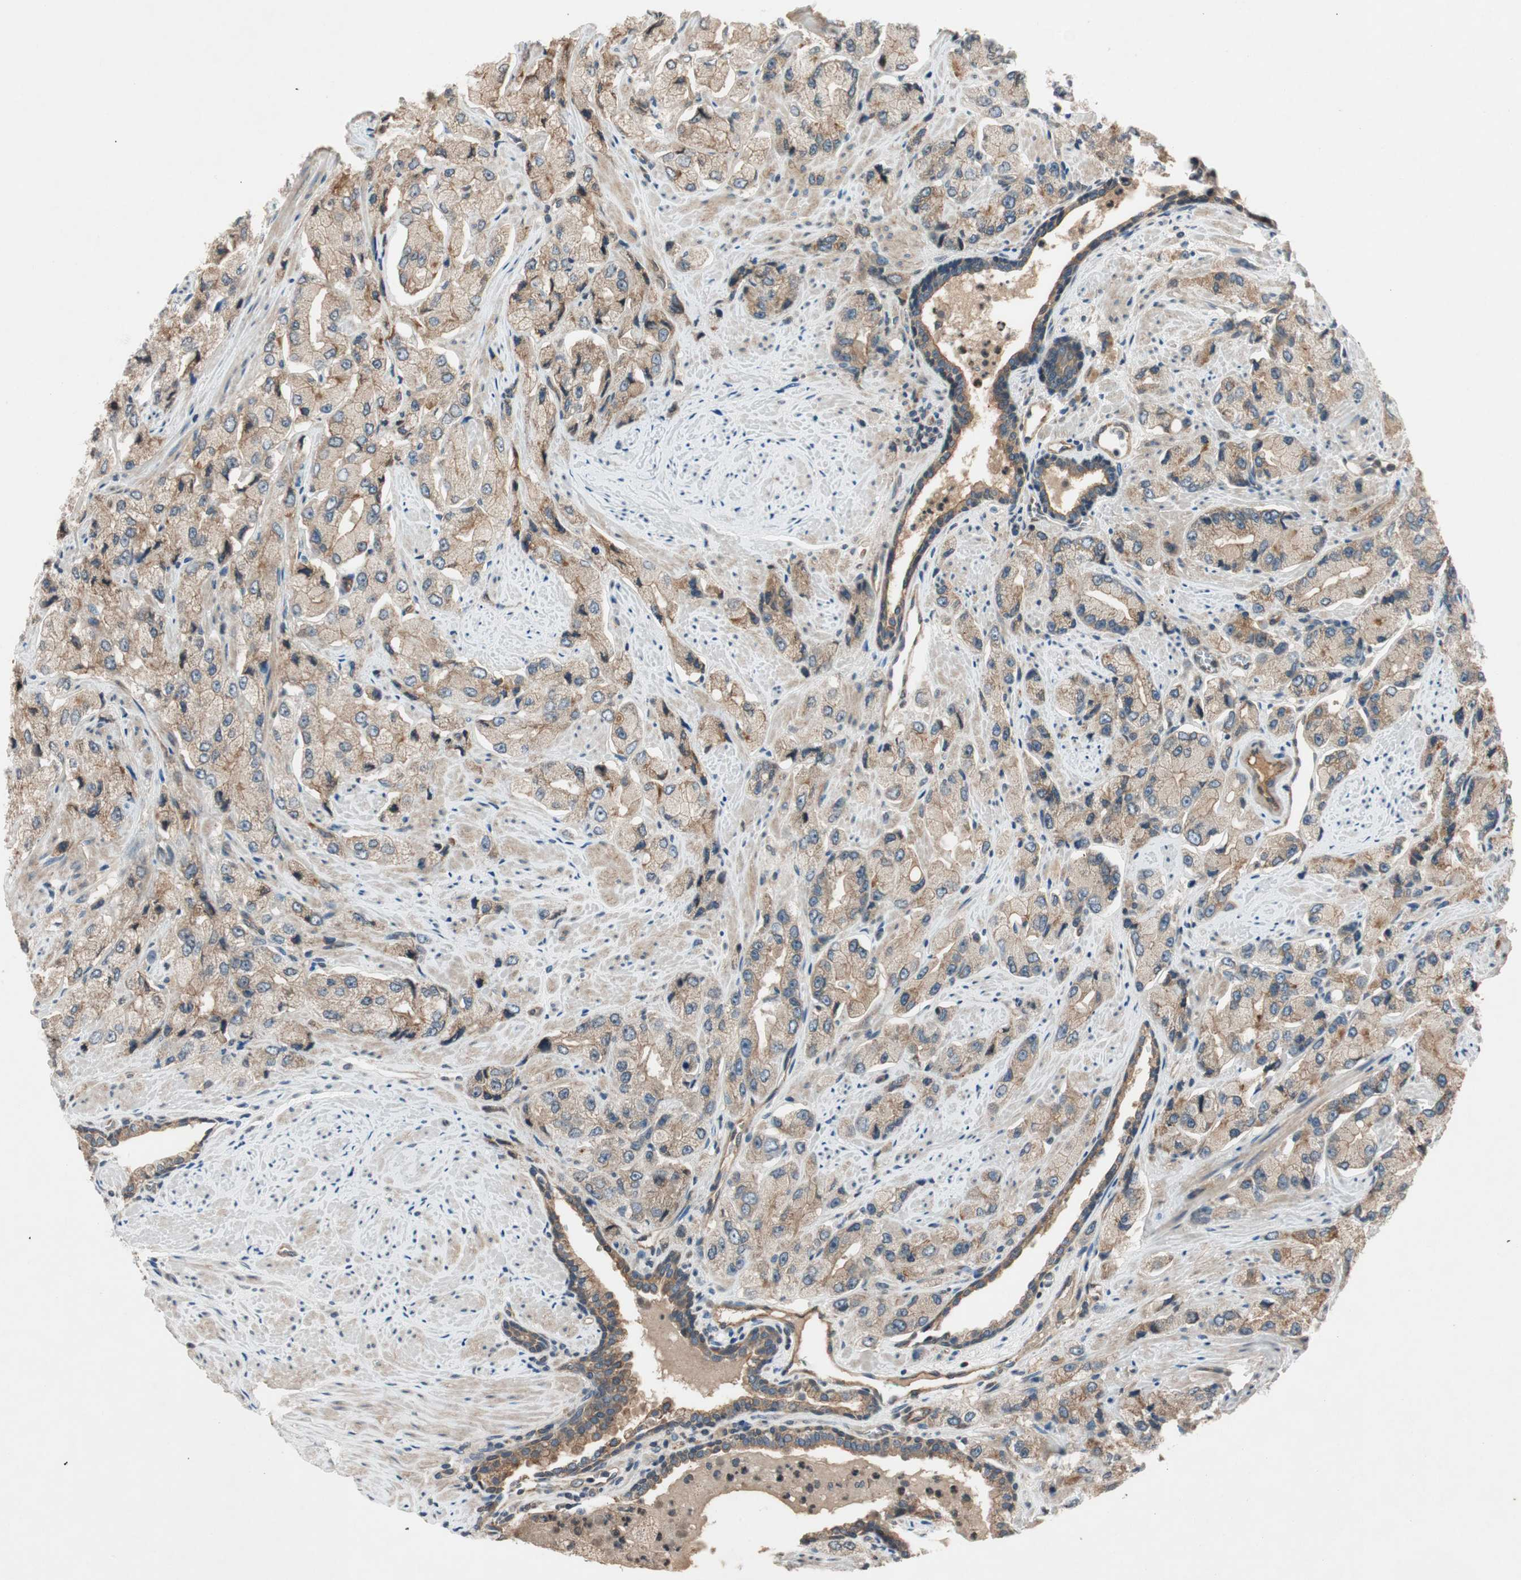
{"staining": {"intensity": "moderate", "quantity": ">75%", "location": "cytoplasmic/membranous"}, "tissue": "prostate cancer", "cell_type": "Tumor cells", "image_type": "cancer", "snomed": [{"axis": "morphology", "description": "Adenocarcinoma, High grade"}, {"axis": "topography", "description": "Prostate"}], "caption": "DAB (3,3'-diaminobenzidine) immunohistochemical staining of human prostate cancer displays moderate cytoplasmic/membranous protein positivity in approximately >75% of tumor cells.", "gene": "GCLM", "patient": {"sex": "male", "age": 58}}